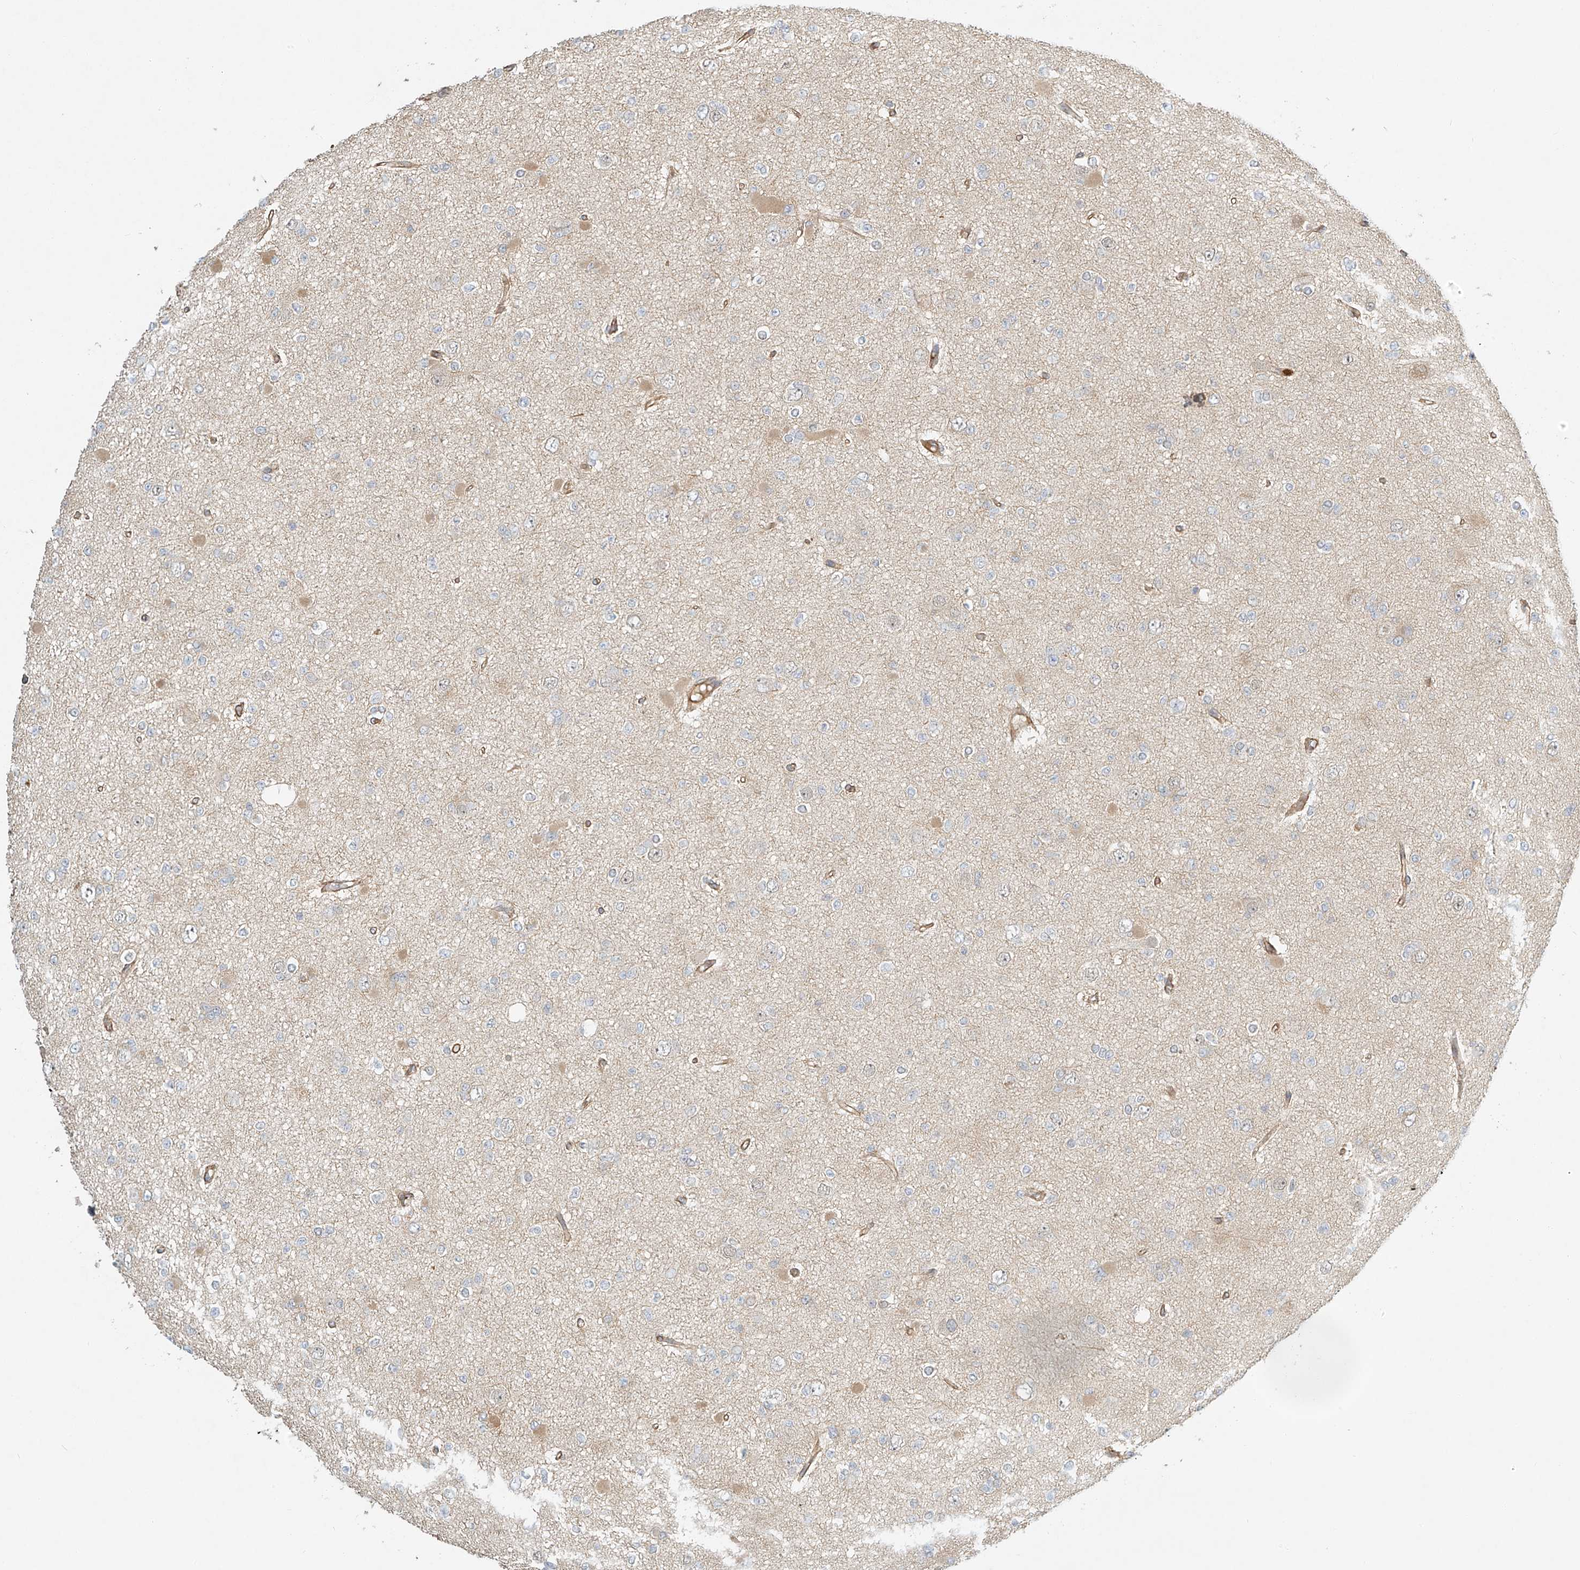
{"staining": {"intensity": "negative", "quantity": "none", "location": "none"}, "tissue": "glioma", "cell_type": "Tumor cells", "image_type": "cancer", "snomed": [{"axis": "morphology", "description": "Glioma, malignant, Low grade"}, {"axis": "topography", "description": "Brain"}], "caption": "IHC micrograph of human low-grade glioma (malignant) stained for a protein (brown), which exhibits no positivity in tumor cells. The staining is performed using DAB brown chromogen with nuclei counter-stained in using hematoxylin.", "gene": "CSMD3", "patient": {"sex": "female", "age": 22}}